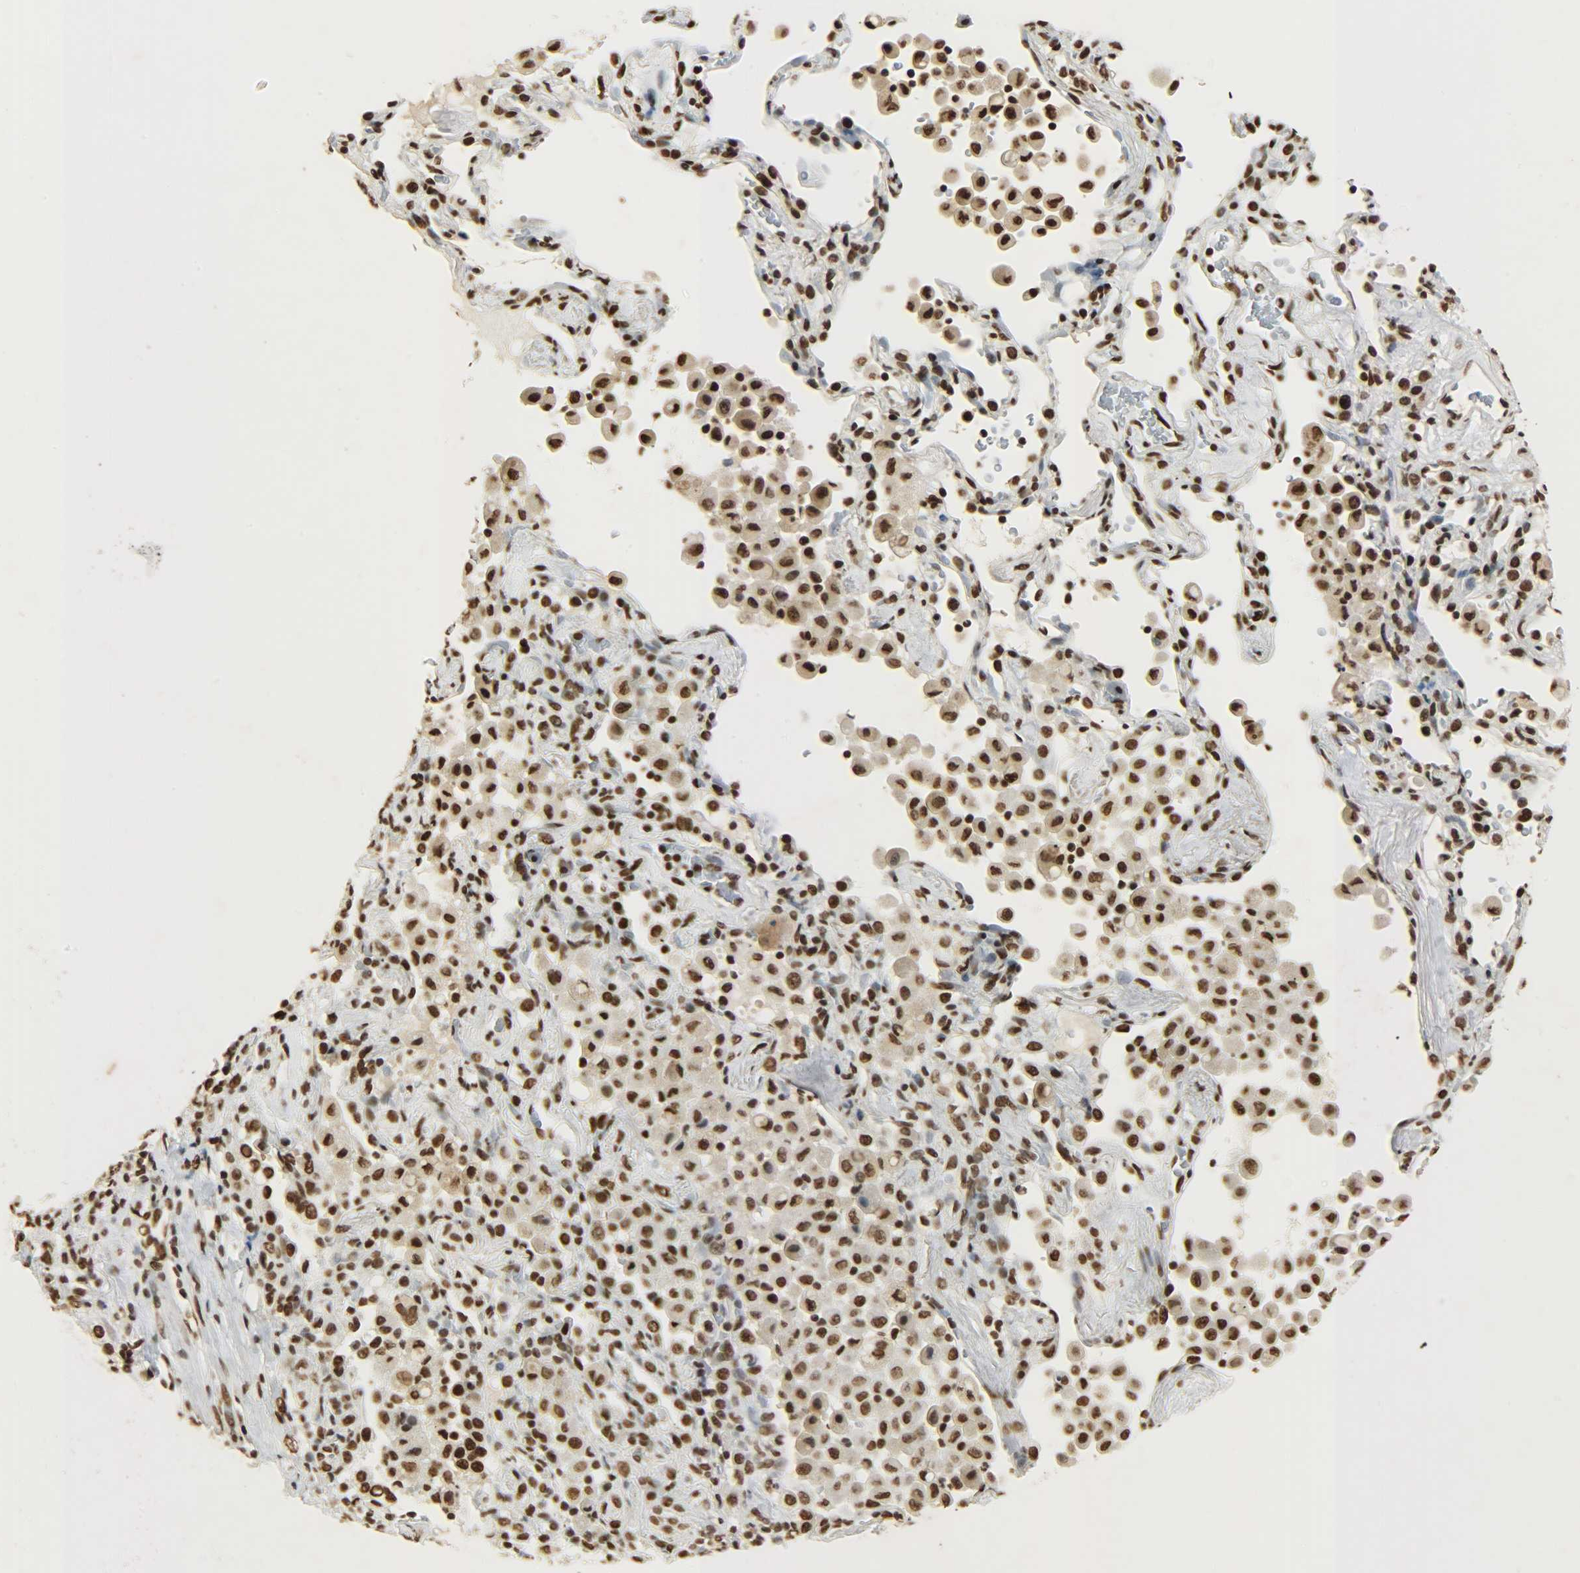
{"staining": {"intensity": "strong", "quantity": ">75%", "location": "nuclear"}, "tissue": "lung cancer", "cell_type": "Tumor cells", "image_type": "cancer", "snomed": [{"axis": "morphology", "description": "Squamous cell carcinoma, NOS"}, {"axis": "topography", "description": "Lung"}], "caption": "Protein expression by immunohistochemistry displays strong nuclear expression in approximately >75% of tumor cells in squamous cell carcinoma (lung).", "gene": "KHDRBS1", "patient": {"sex": "female", "age": 67}}